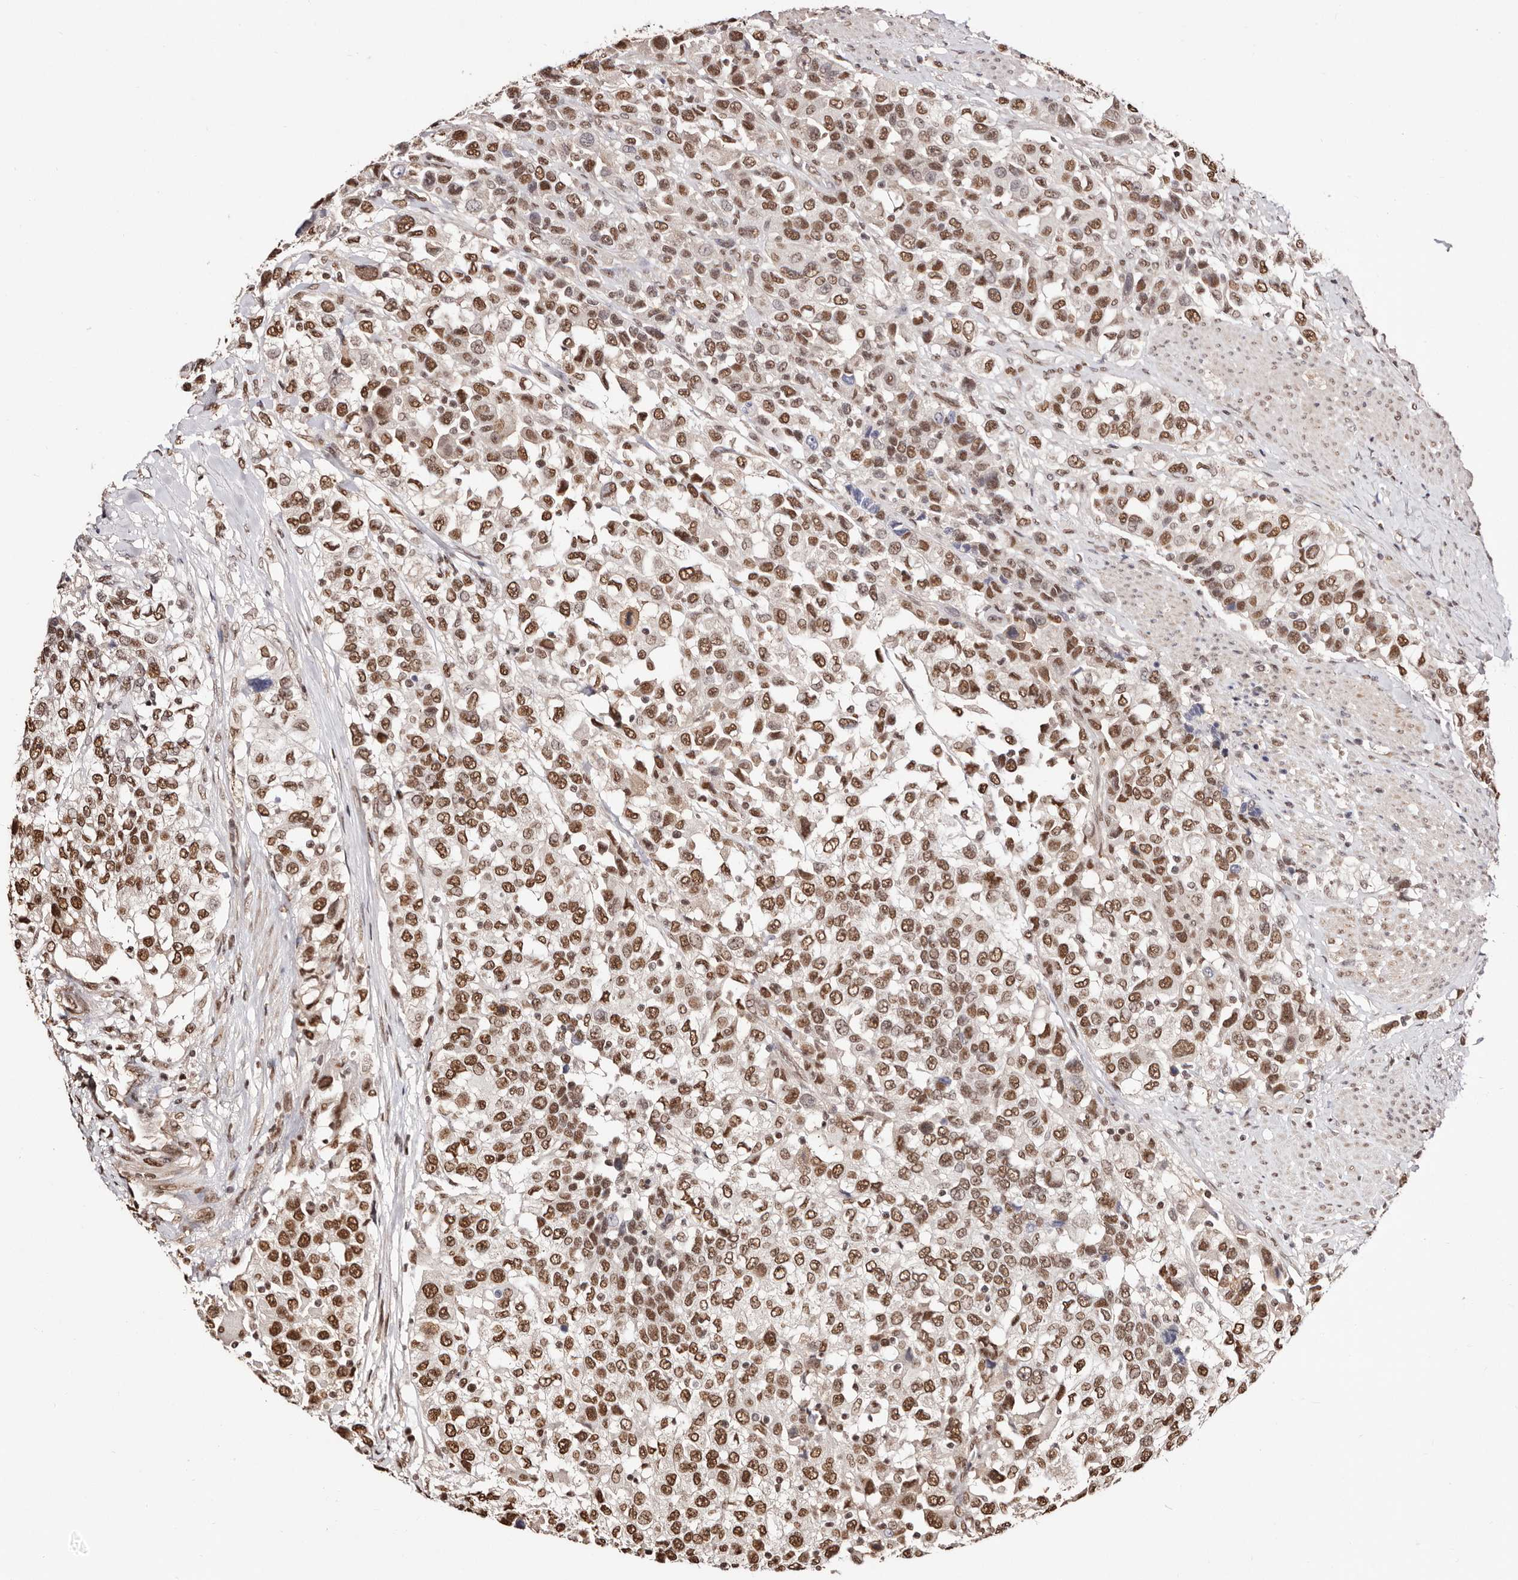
{"staining": {"intensity": "moderate", "quantity": ">75%", "location": "nuclear"}, "tissue": "urothelial cancer", "cell_type": "Tumor cells", "image_type": "cancer", "snomed": [{"axis": "morphology", "description": "Urothelial carcinoma, High grade"}, {"axis": "topography", "description": "Urinary bladder"}], "caption": "This photomicrograph displays high-grade urothelial carcinoma stained with immunohistochemistry to label a protein in brown. The nuclear of tumor cells show moderate positivity for the protein. Nuclei are counter-stained blue.", "gene": "BICRAL", "patient": {"sex": "female", "age": 80}}